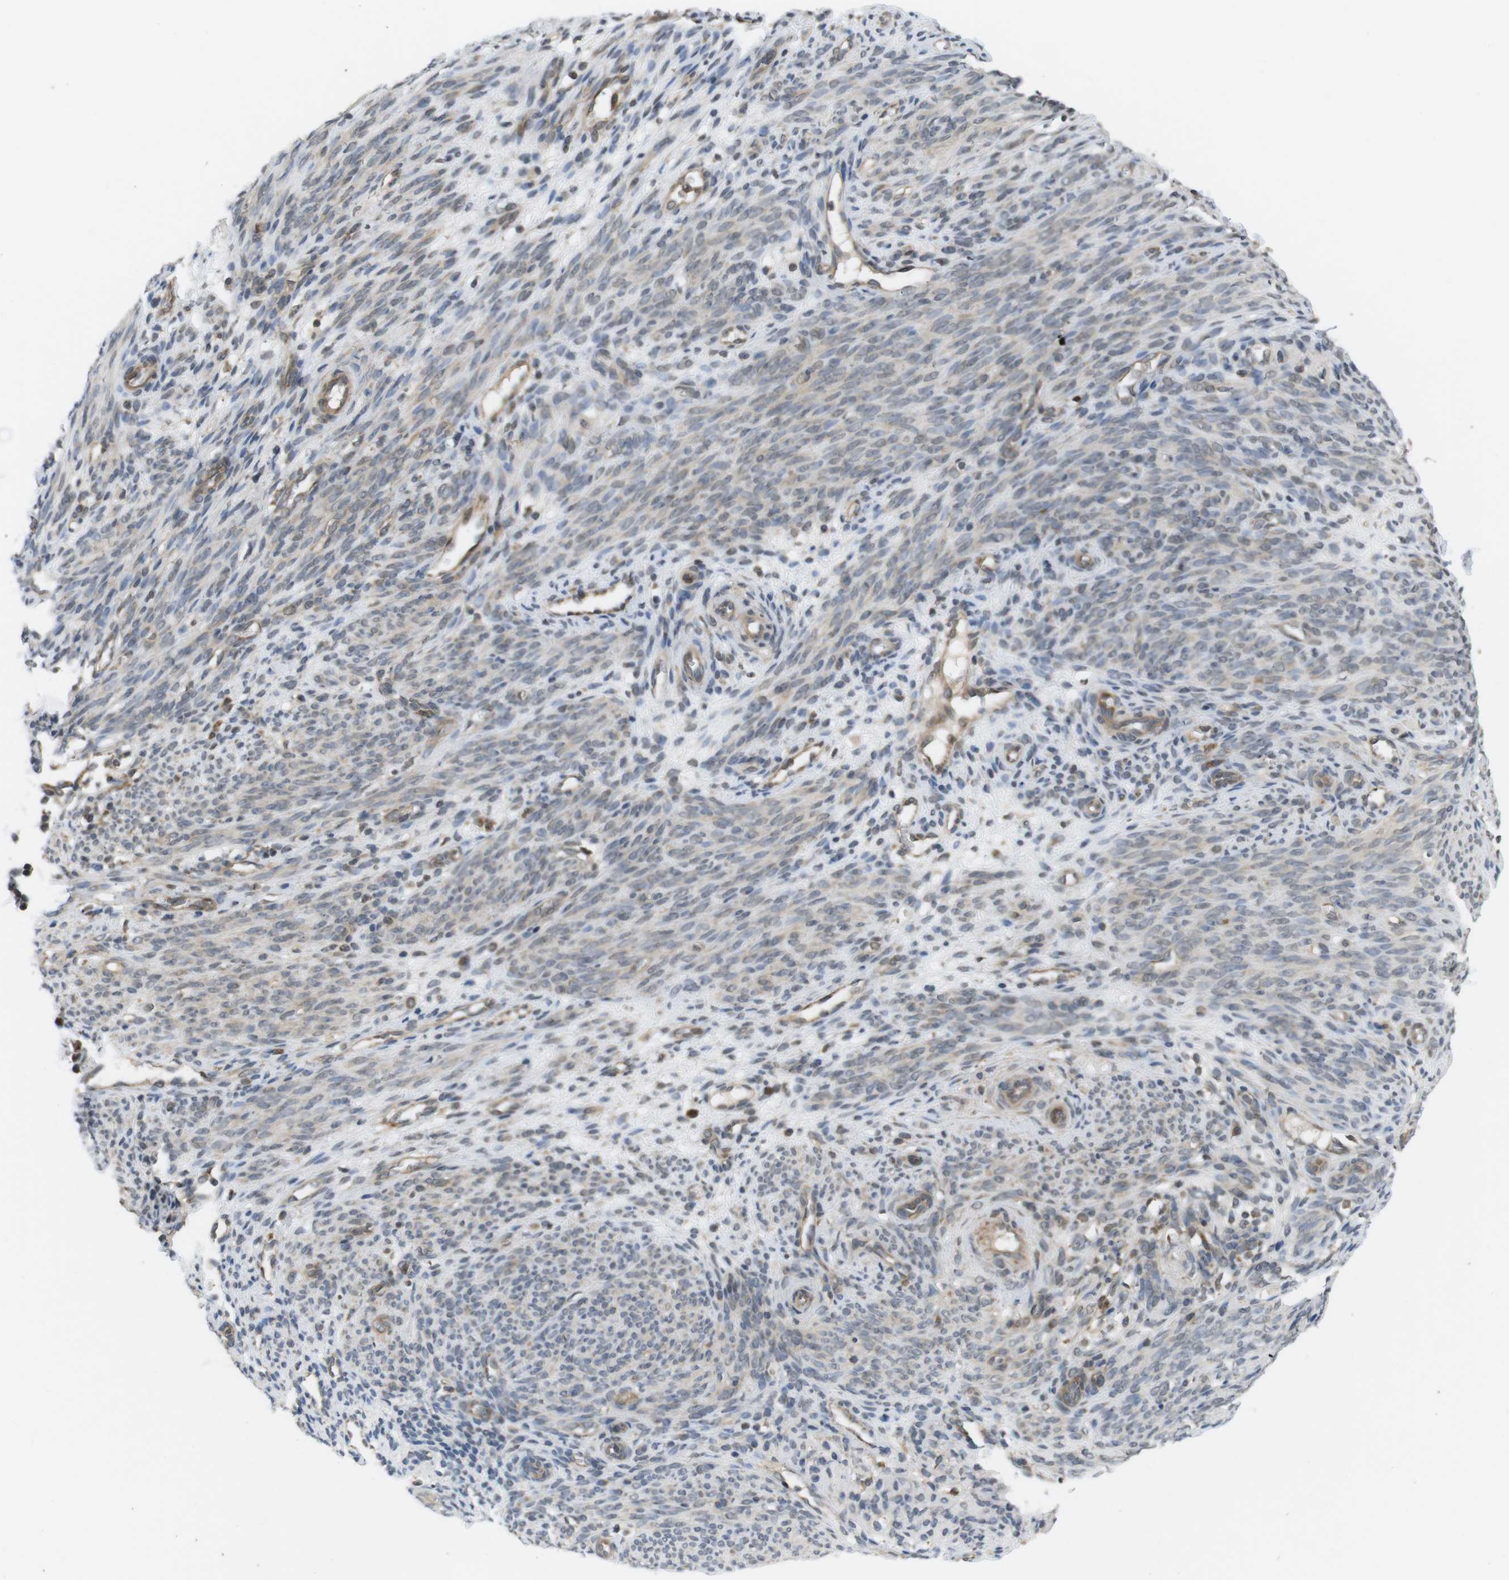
{"staining": {"intensity": "negative", "quantity": "none", "location": "none"}, "tissue": "endometrium", "cell_type": "Cells in endometrial stroma", "image_type": "normal", "snomed": [{"axis": "morphology", "description": "Normal tissue, NOS"}, {"axis": "morphology", "description": "Adenocarcinoma, NOS"}, {"axis": "topography", "description": "Endometrium"}, {"axis": "topography", "description": "Ovary"}], "caption": "The micrograph reveals no staining of cells in endometrial stroma in normal endometrium.", "gene": "RNF130", "patient": {"sex": "female", "age": 68}}